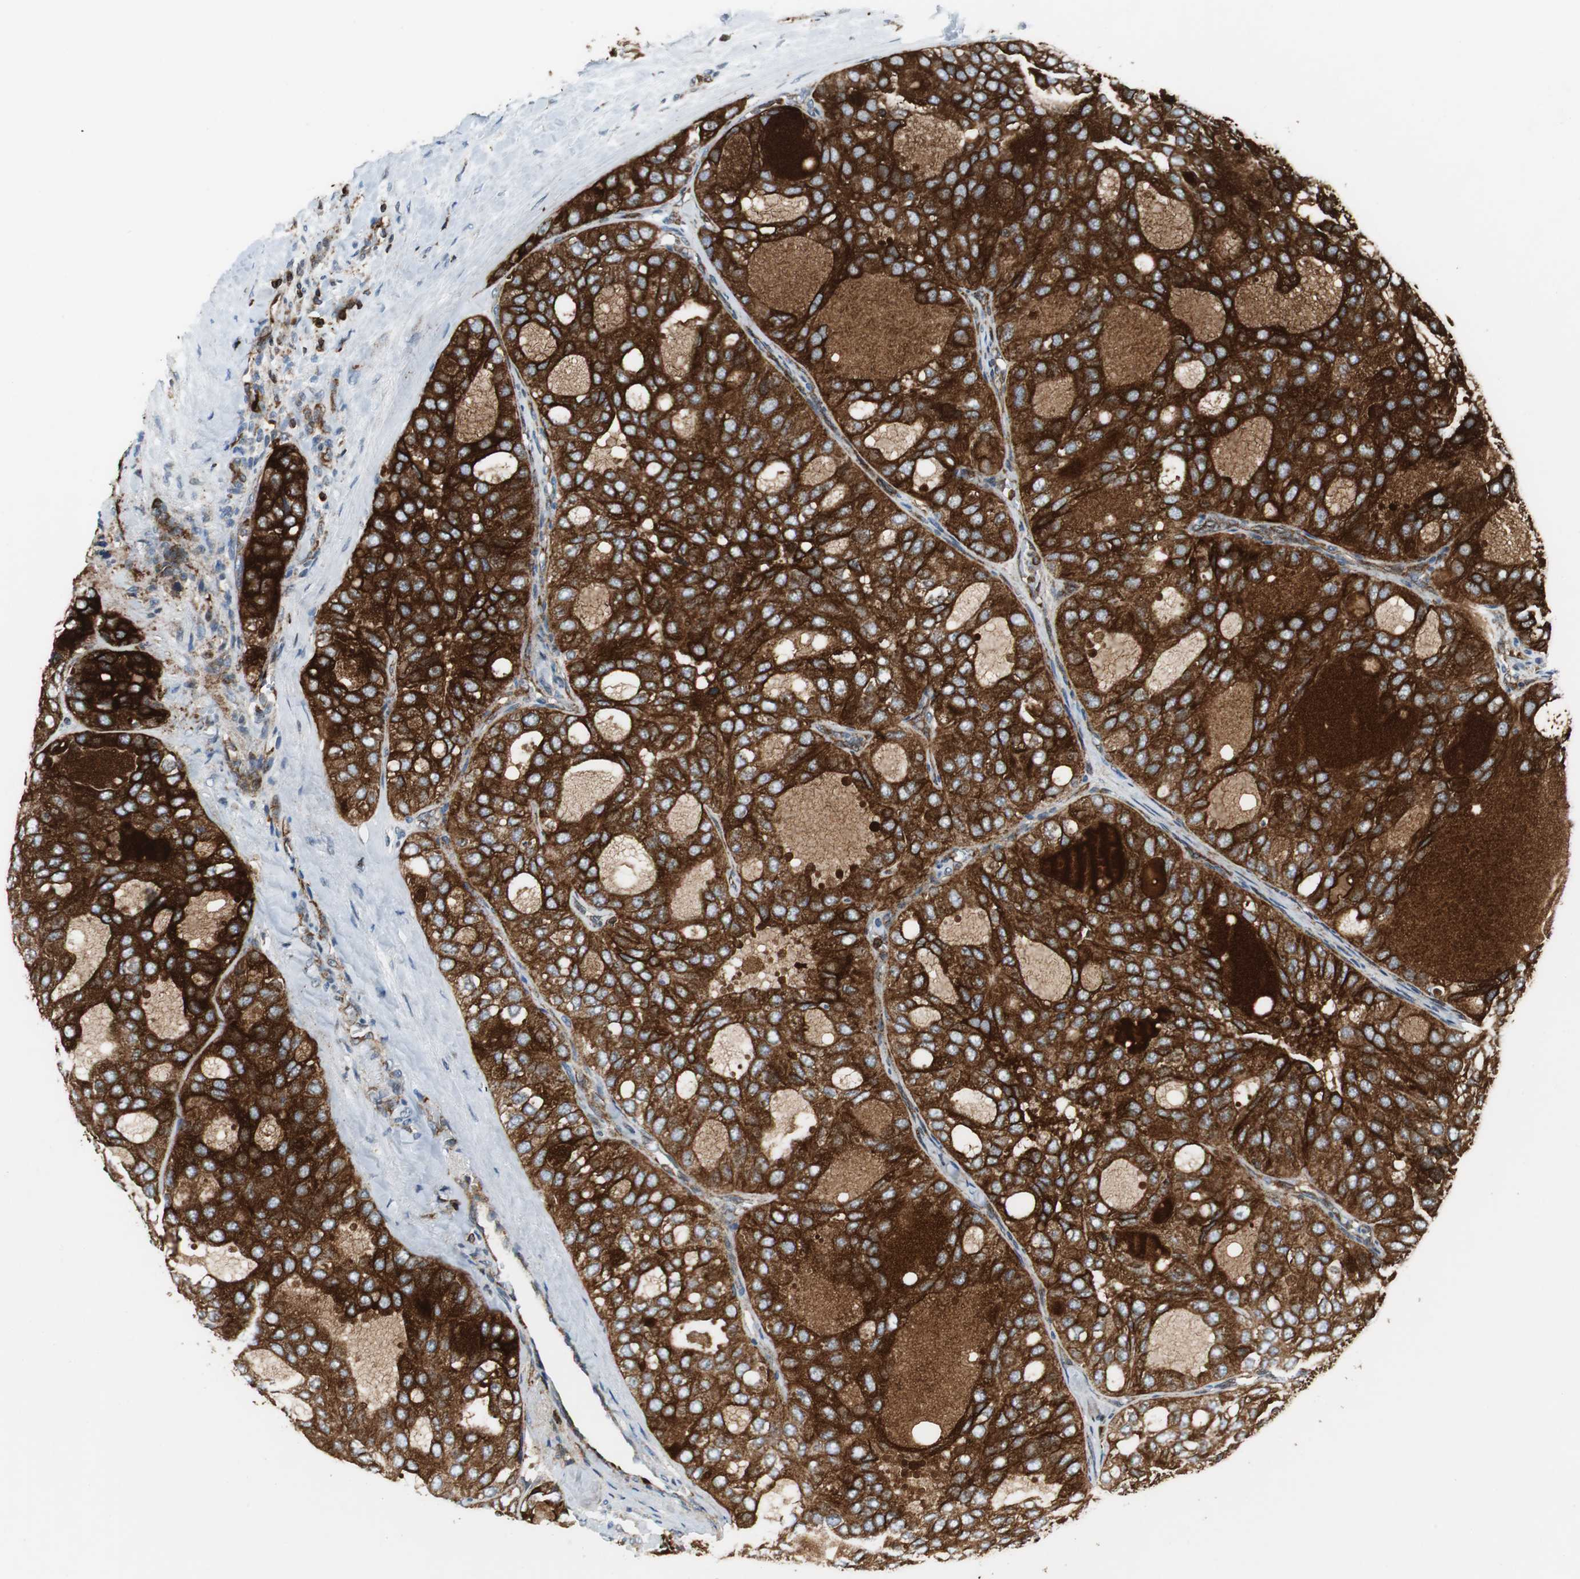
{"staining": {"intensity": "strong", "quantity": ">75%", "location": "cytoplasmic/membranous"}, "tissue": "thyroid cancer", "cell_type": "Tumor cells", "image_type": "cancer", "snomed": [{"axis": "morphology", "description": "Follicular adenoma carcinoma, NOS"}, {"axis": "topography", "description": "Thyroid gland"}], "caption": "The photomicrograph displays staining of thyroid cancer, revealing strong cytoplasmic/membranous protein staining (brown color) within tumor cells. (DAB = brown stain, brightfield microscopy at high magnification).", "gene": "TUBA4A", "patient": {"sex": "male", "age": 75}}